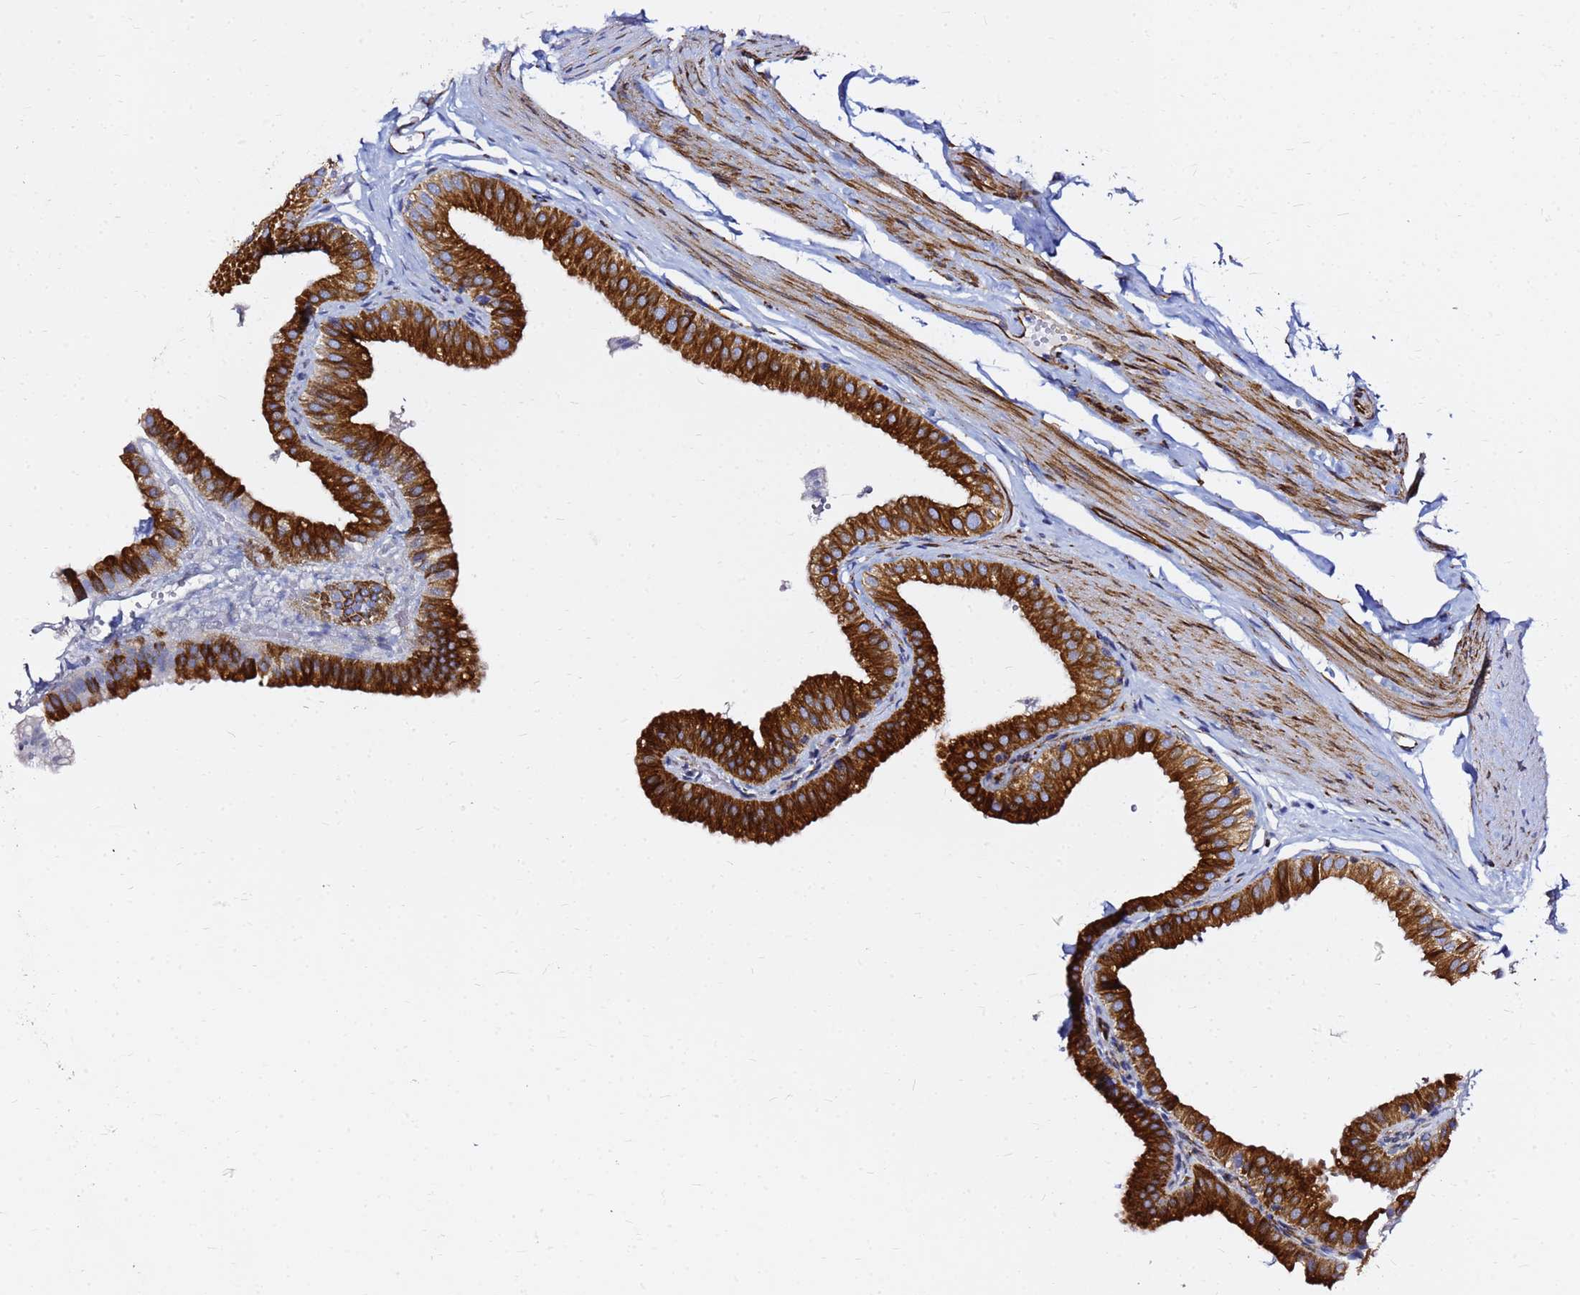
{"staining": {"intensity": "strong", "quantity": ">75%", "location": "cytoplasmic/membranous"}, "tissue": "gallbladder", "cell_type": "Glandular cells", "image_type": "normal", "snomed": [{"axis": "morphology", "description": "Normal tissue, NOS"}, {"axis": "topography", "description": "Gallbladder"}], "caption": "Glandular cells display strong cytoplasmic/membranous positivity in about >75% of cells in unremarkable gallbladder. The staining is performed using DAB brown chromogen to label protein expression. The nuclei are counter-stained blue using hematoxylin.", "gene": "TUBA8", "patient": {"sex": "female", "age": 61}}